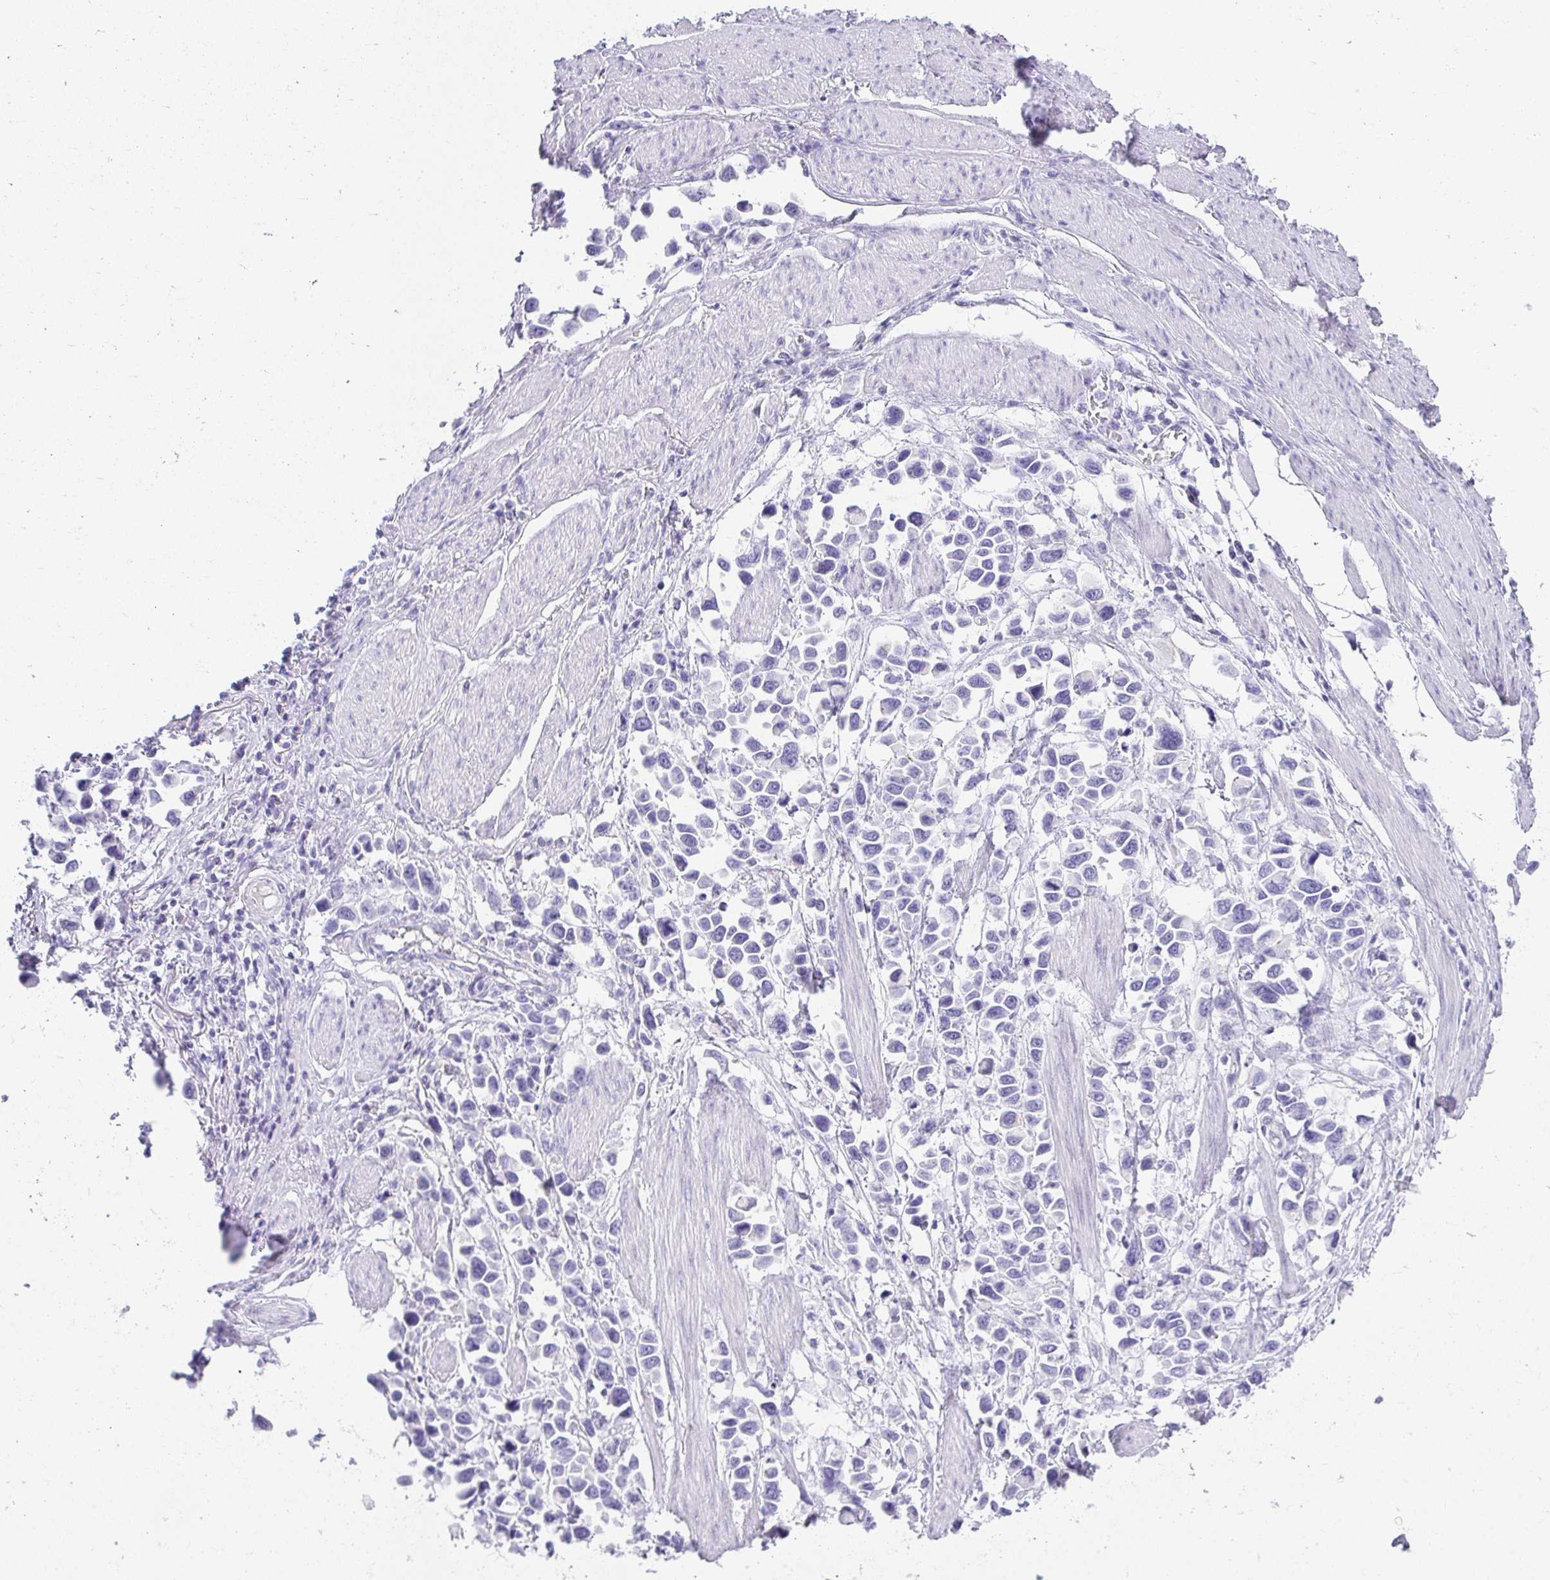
{"staining": {"intensity": "negative", "quantity": "none", "location": "none"}, "tissue": "stomach cancer", "cell_type": "Tumor cells", "image_type": "cancer", "snomed": [{"axis": "morphology", "description": "Adenocarcinoma, NOS"}, {"axis": "topography", "description": "Stomach"}], "caption": "Immunohistochemistry (IHC) of adenocarcinoma (stomach) demonstrates no expression in tumor cells.", "gene": "CHAT", "patient": {"sex": "female", "age": 81}}